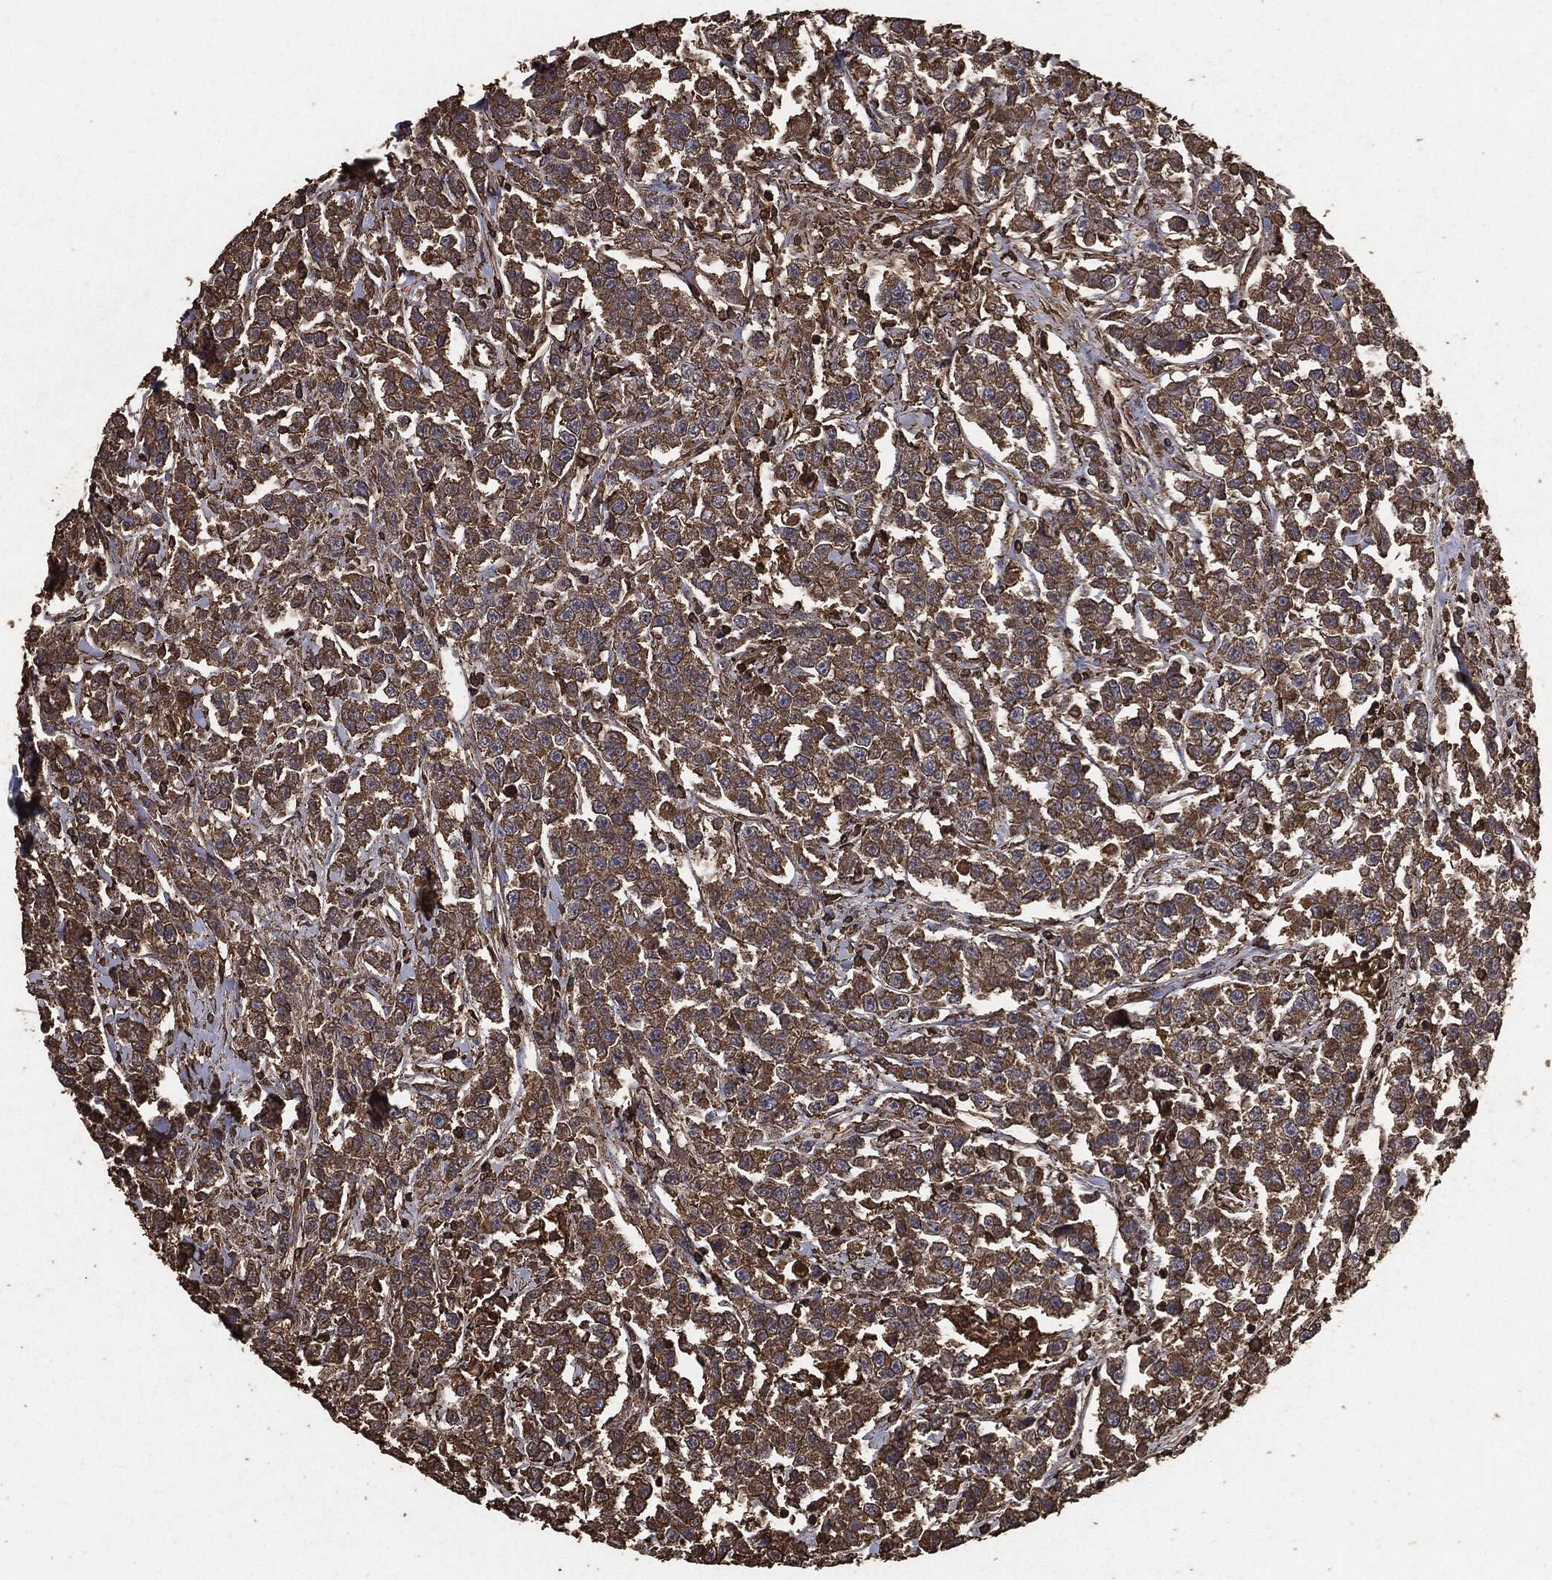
{"staining": {"intensity": "moderate", "quantity": ">75%", "location": "cytoplasmic/membranous"}, "tissue": "testis cancer", "cell_type": "Tumor cells", "image_type": "cancer", "snomed": [{"axis": "morphology", "description": "Seminoma, NOS"}, {"axis": "topography", "description": "Testis"}], "caption": "There is medium levels of moderate cytoplasmic/membranous positivity in tumor cells of testis cancer (seminoma), as demonstrated by immunohistochemical staining (brown color).", "gene": "MTOR", "patient": {"sex": "male", "age": 59}}